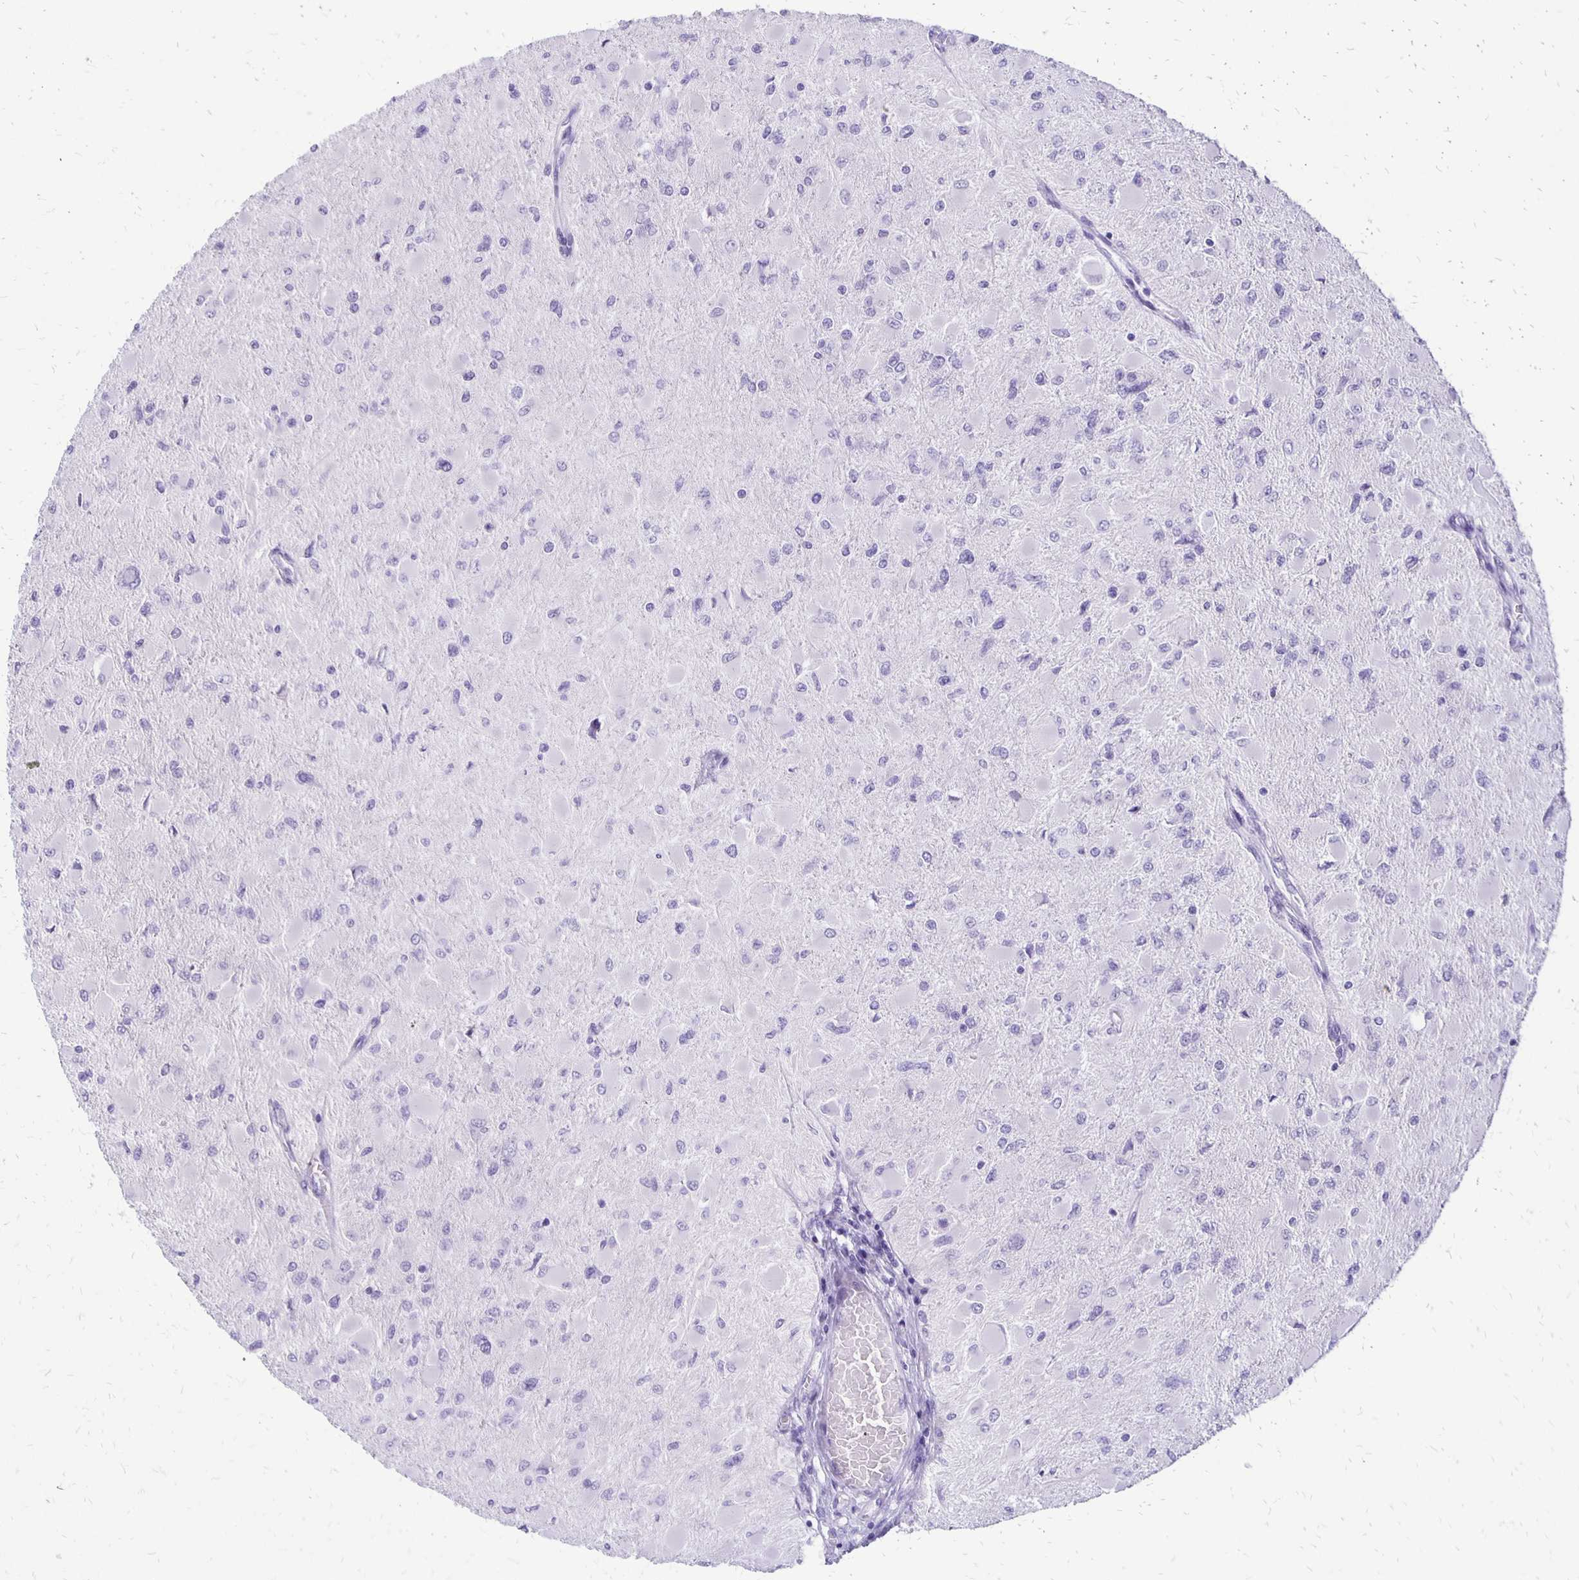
{"staining": {"intensity": "negative", "quantity": "none", "location": "none"}, "tissue": "glioma", "cell_type": "Tumor cells", "image_type": "cancer", "snomed": [{"axis": "morphology", "description": "Glioma, malignant, High grade"}, {"axis": "topography", "description": "Cerebral cortex"}], "caption": "High power microscopy image of an immunohistochemistry (IHC) histopathology image of high-grade glioma (malignant), revealing no significant positivity in tumor cells. The staining was performed using DAB to visualize the protein expression in brown, while the nuclei were stained in blue with hematoxylin (Magnification: 20x).", "gene": "ANKRD45", "patient": {"sex": "female", "age": 36}}